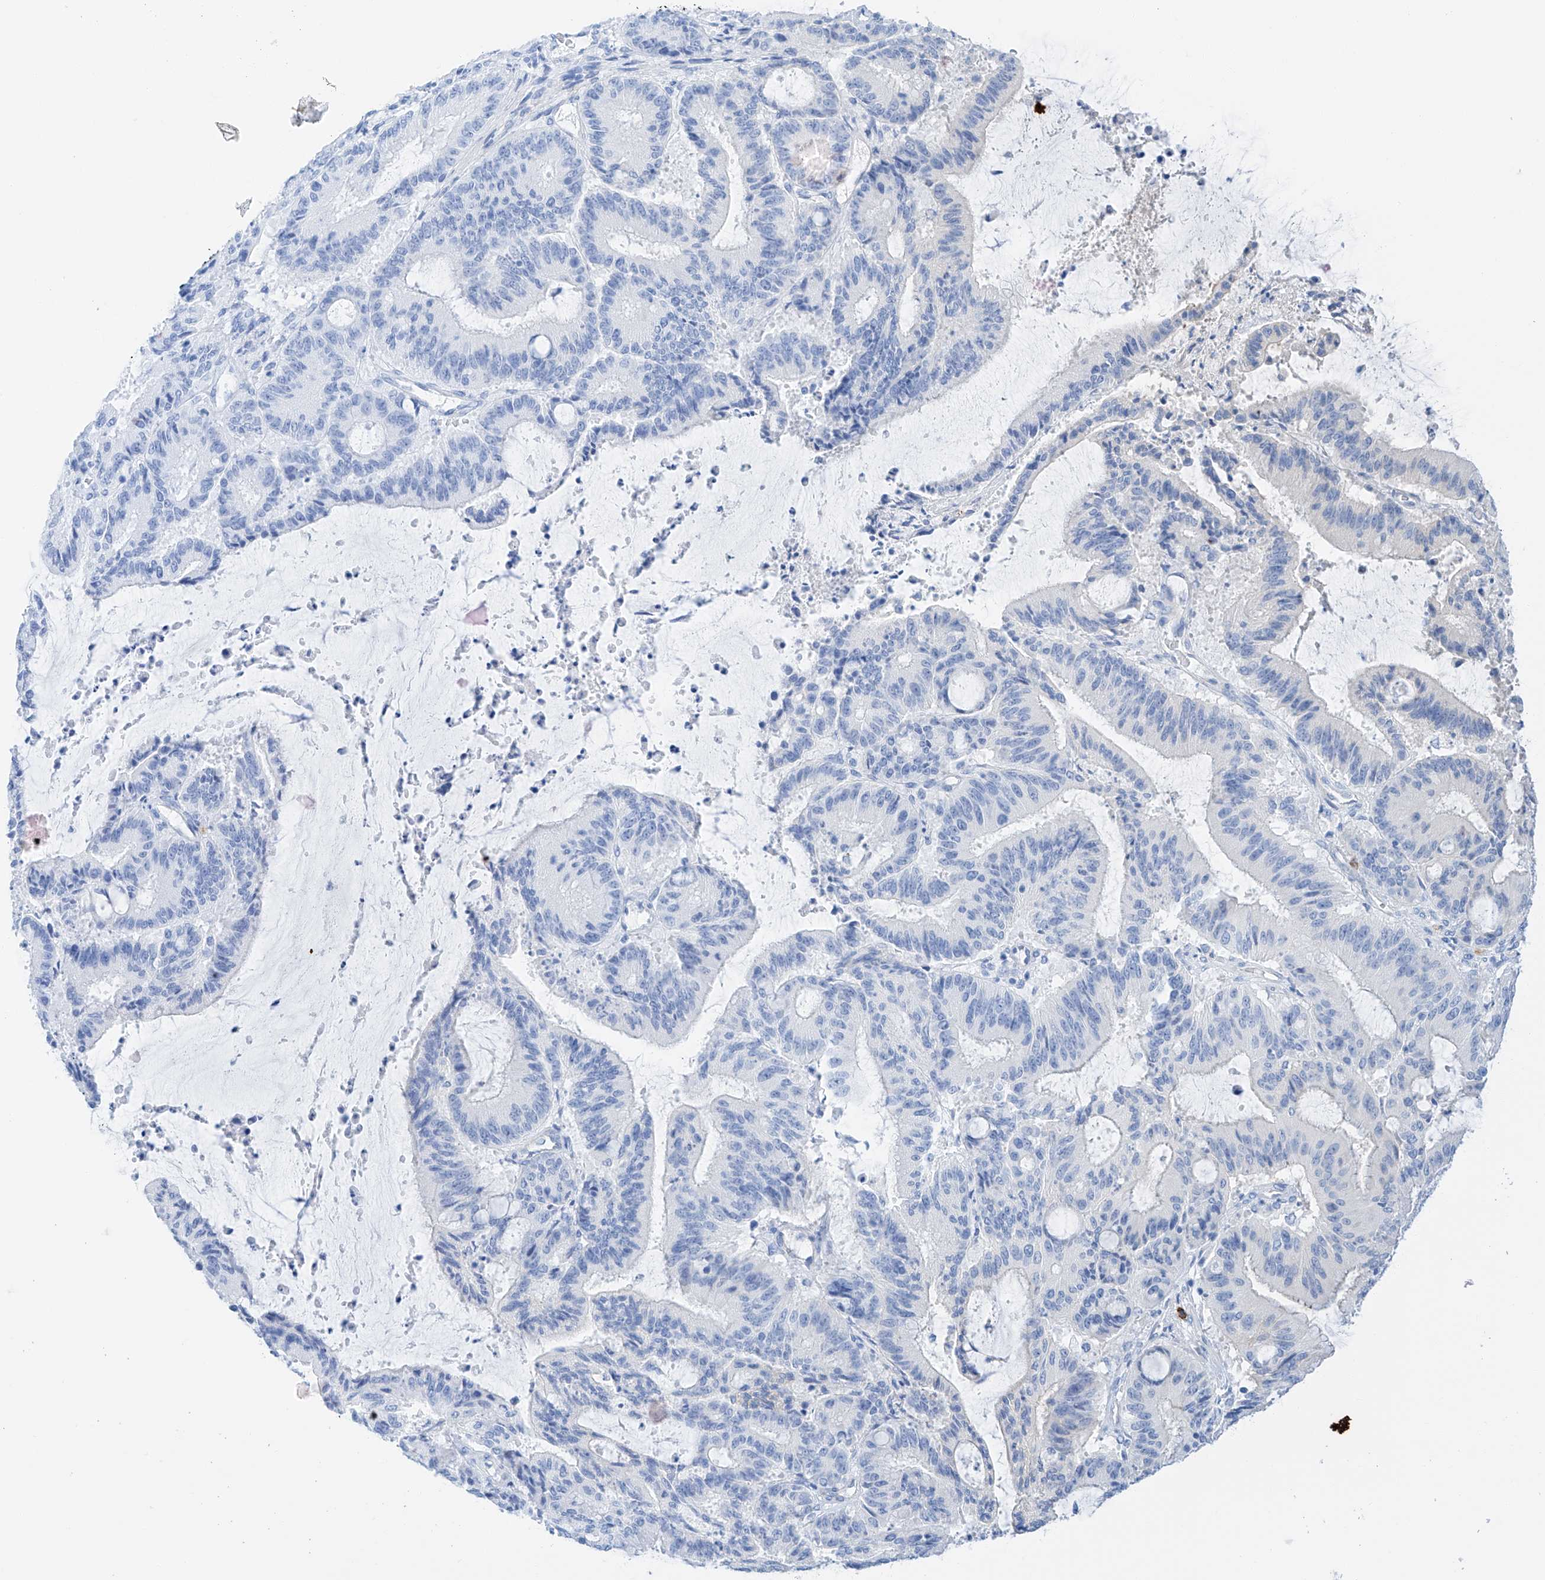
{"staining": {"intensity": "negative", "quantity": "none", "location": "none"}, "tissue": "liver cancer", "cell_type": "Tumor cells", "image_type": "cancer", "snomed": [{"axis": "morphology", "description": "Normal tissue, NOS"}, {"axis": "morphology", "description": "Cholangiocarcinoma"}, {"axis": "topography", "description": "Liver"}, {"axis": "topography", "description": "Peripheral nerve tissue"}], "caption": "IHC histopathology image of liver cancer (cholangiocarcinoma) stained for a protein (brown), which exhibits no expression in tumor cells. (Immunohistochemistry, brightfield microscopy, high magnification).", "gene": "MINDY4", "patient": {"sex": "female", "age": 73}}